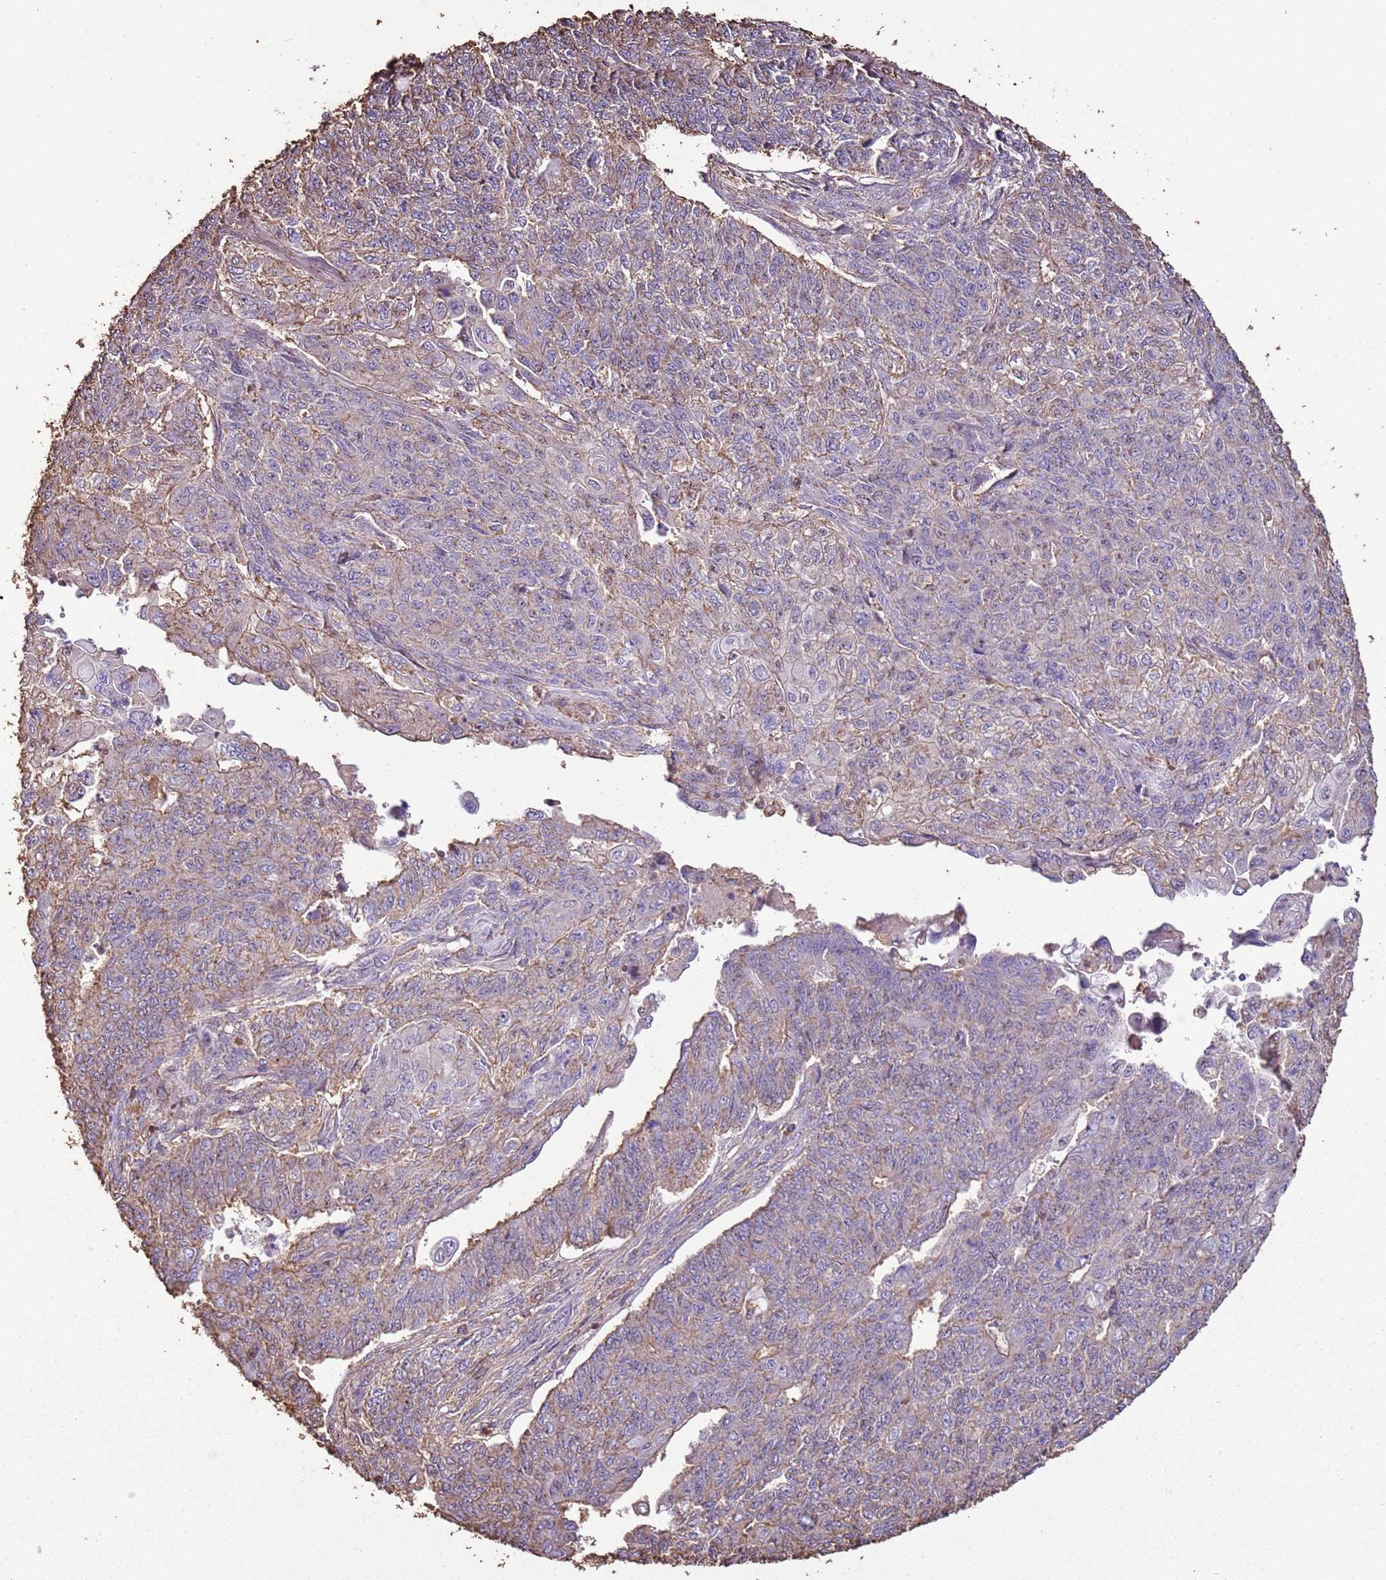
{"staining": {"intensity": "moderate", "quantity": "<25%", "location": "cytoplasmic/membranous"}, "tissue": "endometrial cancer", "cell_type": "Tumor cells", "image_type": "cancer", "snomed": [{"axis": "morphology", "description": "Adenocarcinoma, NOS"}, {"axis": "topography", "description": "Endometrium"}], "caption": "Endometrial cancer (adenocarcinoma) stained with DAB IHC displays low levels of moderate cytoplasmic/membranous staining in approximately <25% of tumor cells.", "gene": "ARL10", "patient": {"sex": "female", "age": 32}}